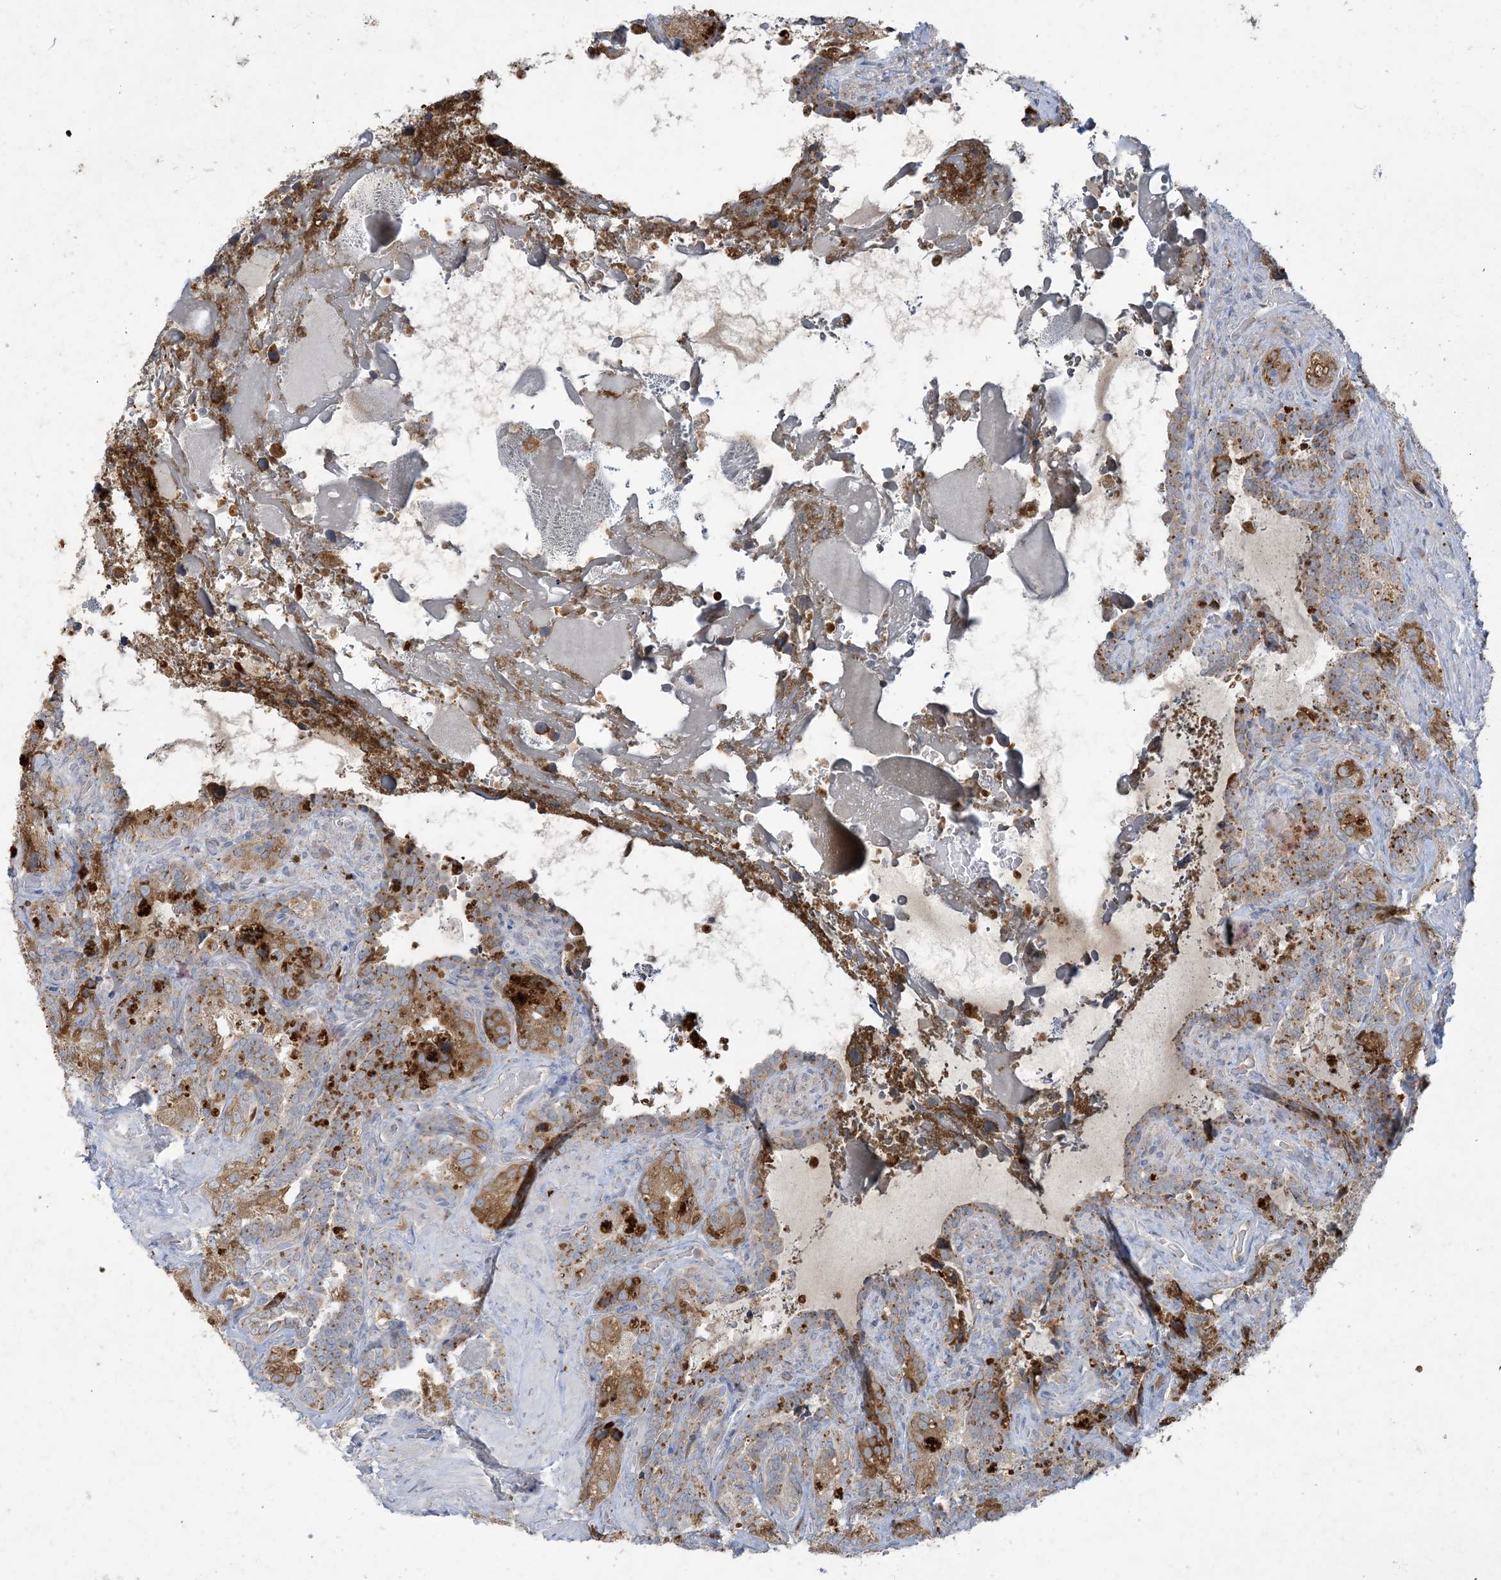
{"staining": {"intensity": "moderate", "quantity": ">75%", "location": "cytoplasmic/membranous"}, "tissue": "seminal vesicle", "cell_type": "Glandular cells", "image_type": "normal", "snomed": [{"axis": "morphology", "description": "Normal tissue, NOS"}, {"axis": "topography", "description": "Seminal veicle"}, {"axis": "topography", "description": "Peripheral nerve tissue"}], "caption": "Brown immunohistochemical staining in benign seminal vesicle displays moderate cytoplasmic/membranous positivity in about >75% of glandular cells. The protein of interest is stained brown, and the nuclei are stained in blue (DAB (3,3'-diaminobenzidine) IHC with brightfield microscopy, high magnification).", "gene": "MRPS18A", "patient": {"sex": "male", "age": 67}}